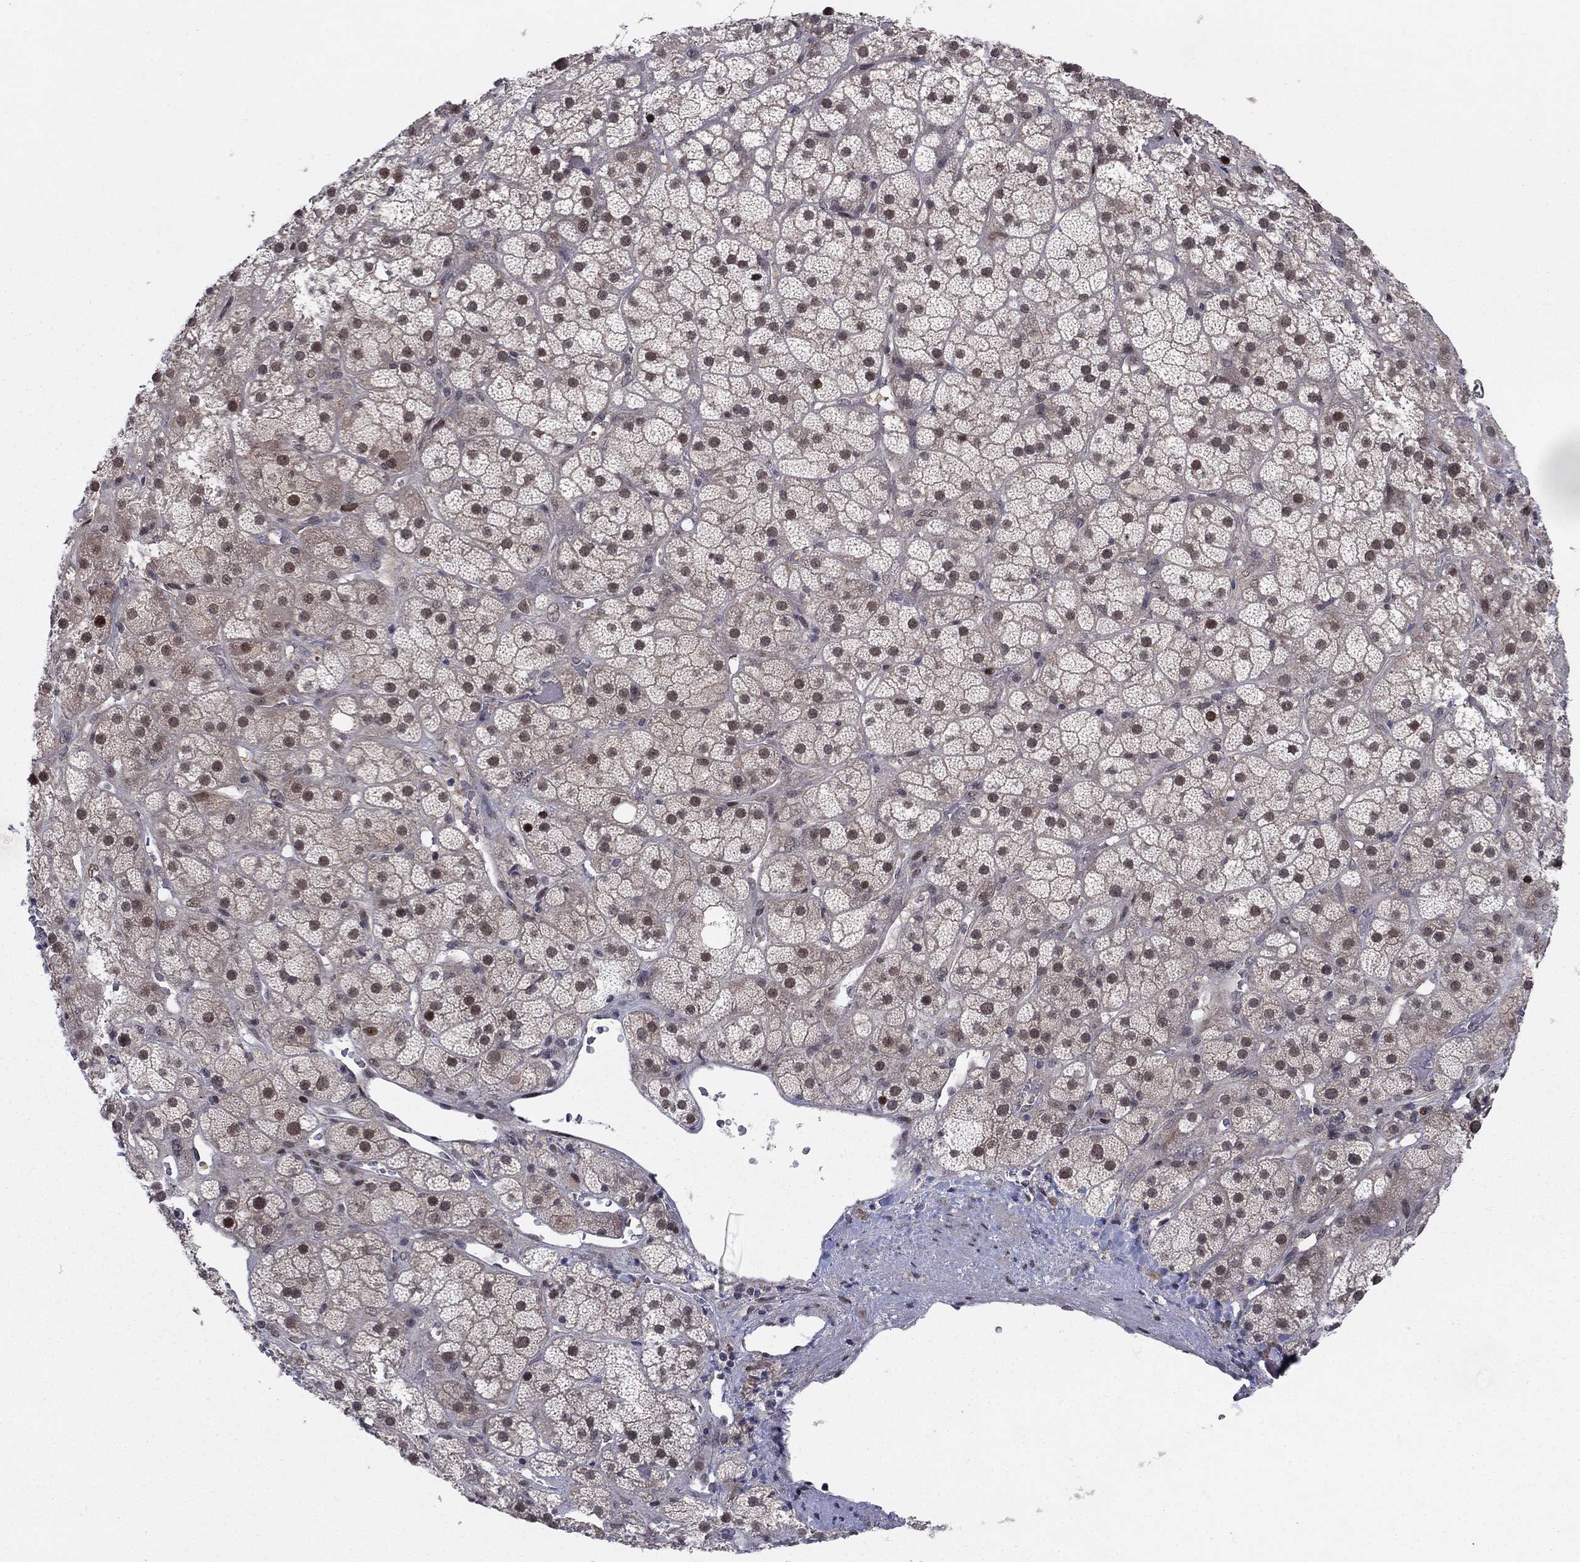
{"staining": {"intensity": "moderate", "quantity": "<25%", "location": "cytoplasmic/membranous,nuclear"}, "tissue": "adrenal gland", "cell_type": "Glandular cells", "image_type": "normal", "snomed": [{"axis": "morphology", "description": "Normal tissue, NOS"}, {"axis": "topography", "description": "Adrenal gland"}], "caption": "Brown immunohistochemical staining in benign adrenal gland displays moderate cytoplasmic/membranous,nuclear expression in about <25% of glandular cells.", "gene": "PSMC1", "patient": {"sex": "male", "age": 57}}